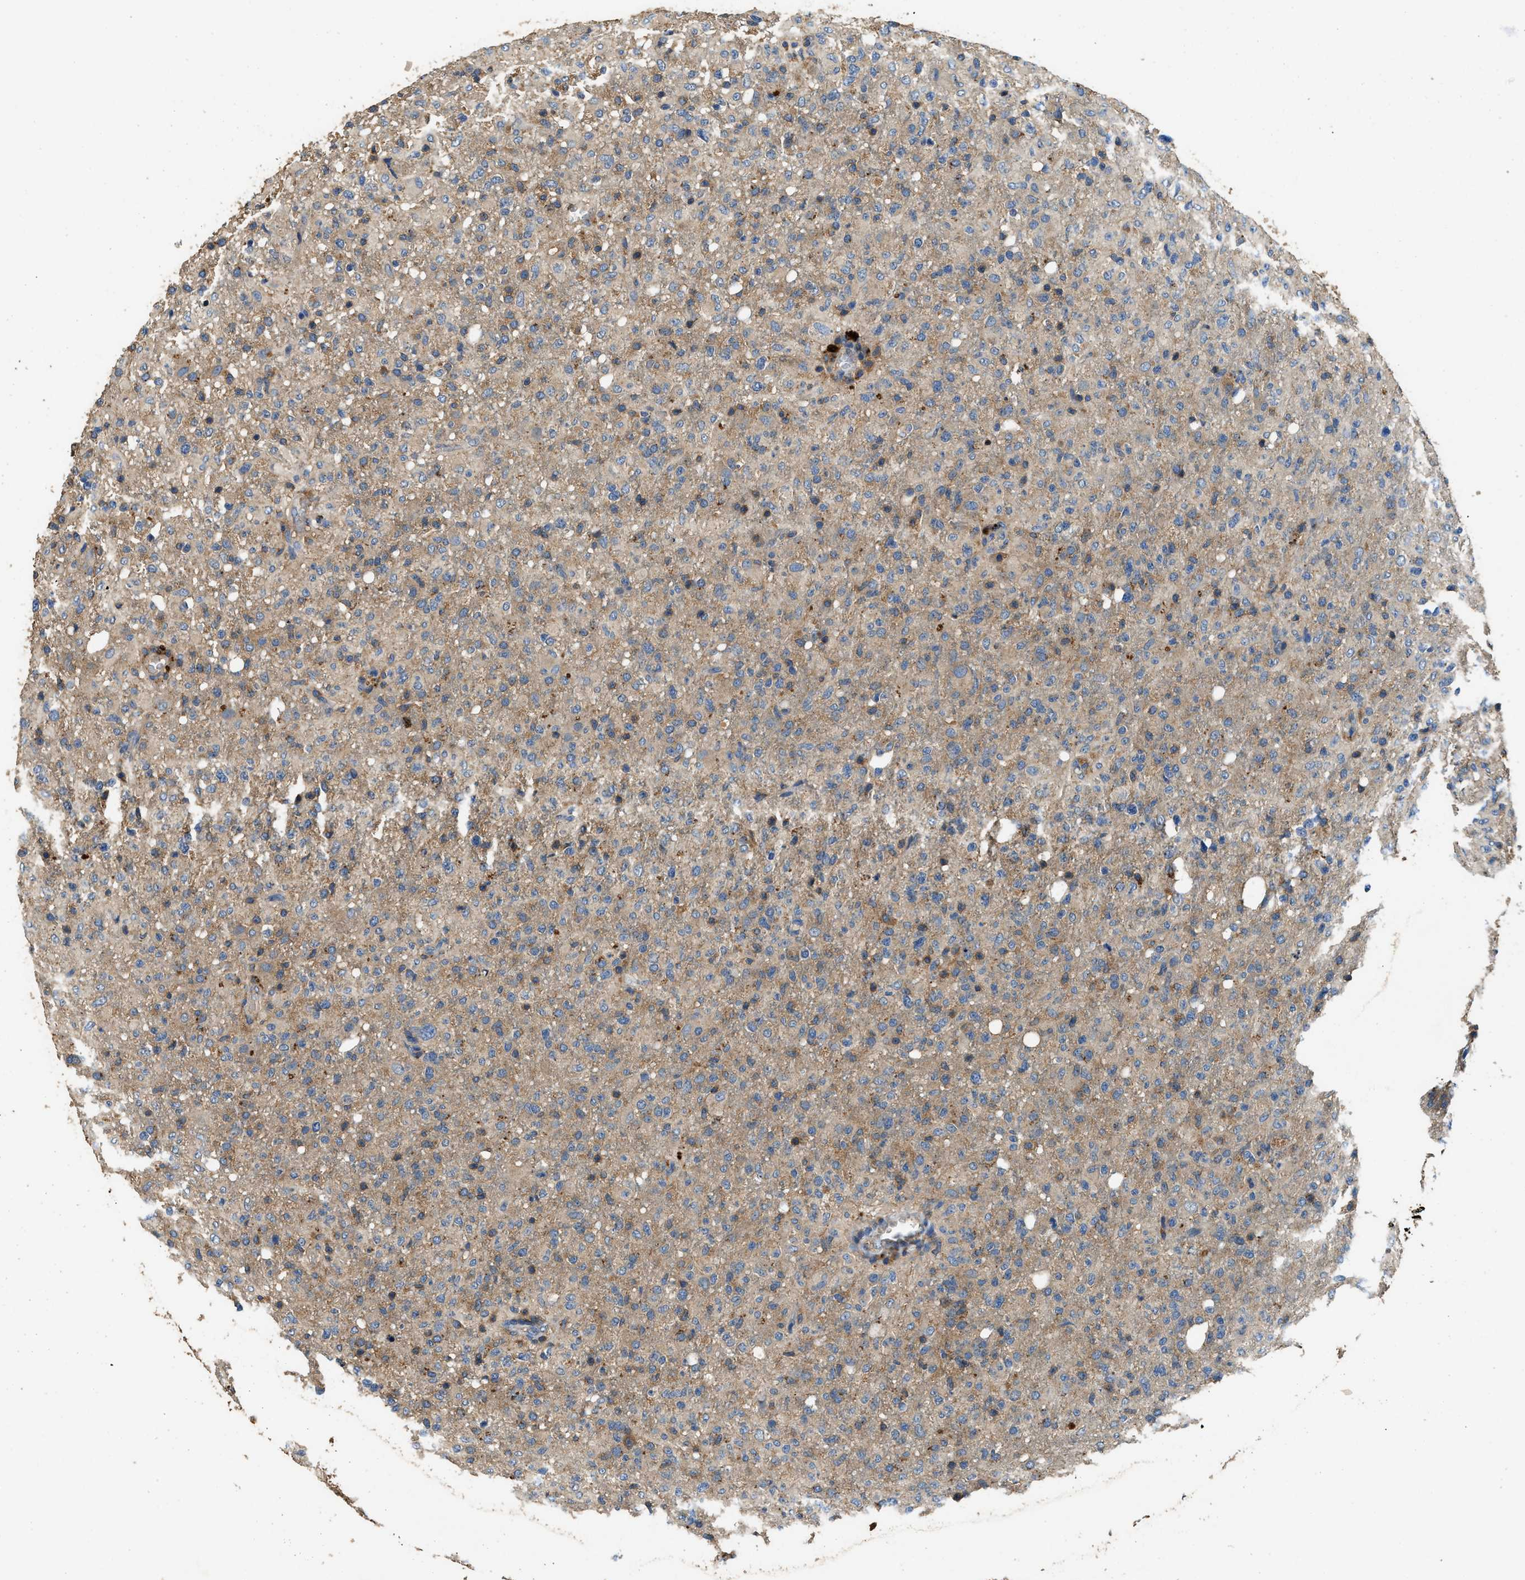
{"staining": {"intensity": "weak", "quantity": "<25%", "location": "cytoplasmic/membranous"}, "tissue": "glioma", "cell_type": "Tumor cells", "image_type": "cancer", "snomed": [{"axis": "morphology", "description": "Glioma, malignant, High grade"}, {"axis": "topography", "description": "Brain"}], "caption": "This is an immunohistochemistry (IHC) photomicrograph of human glioma. There is no positivity in tumor cells.", "gene": "BLOC1S1", "patient": {"sex": "female", "age": 57}}